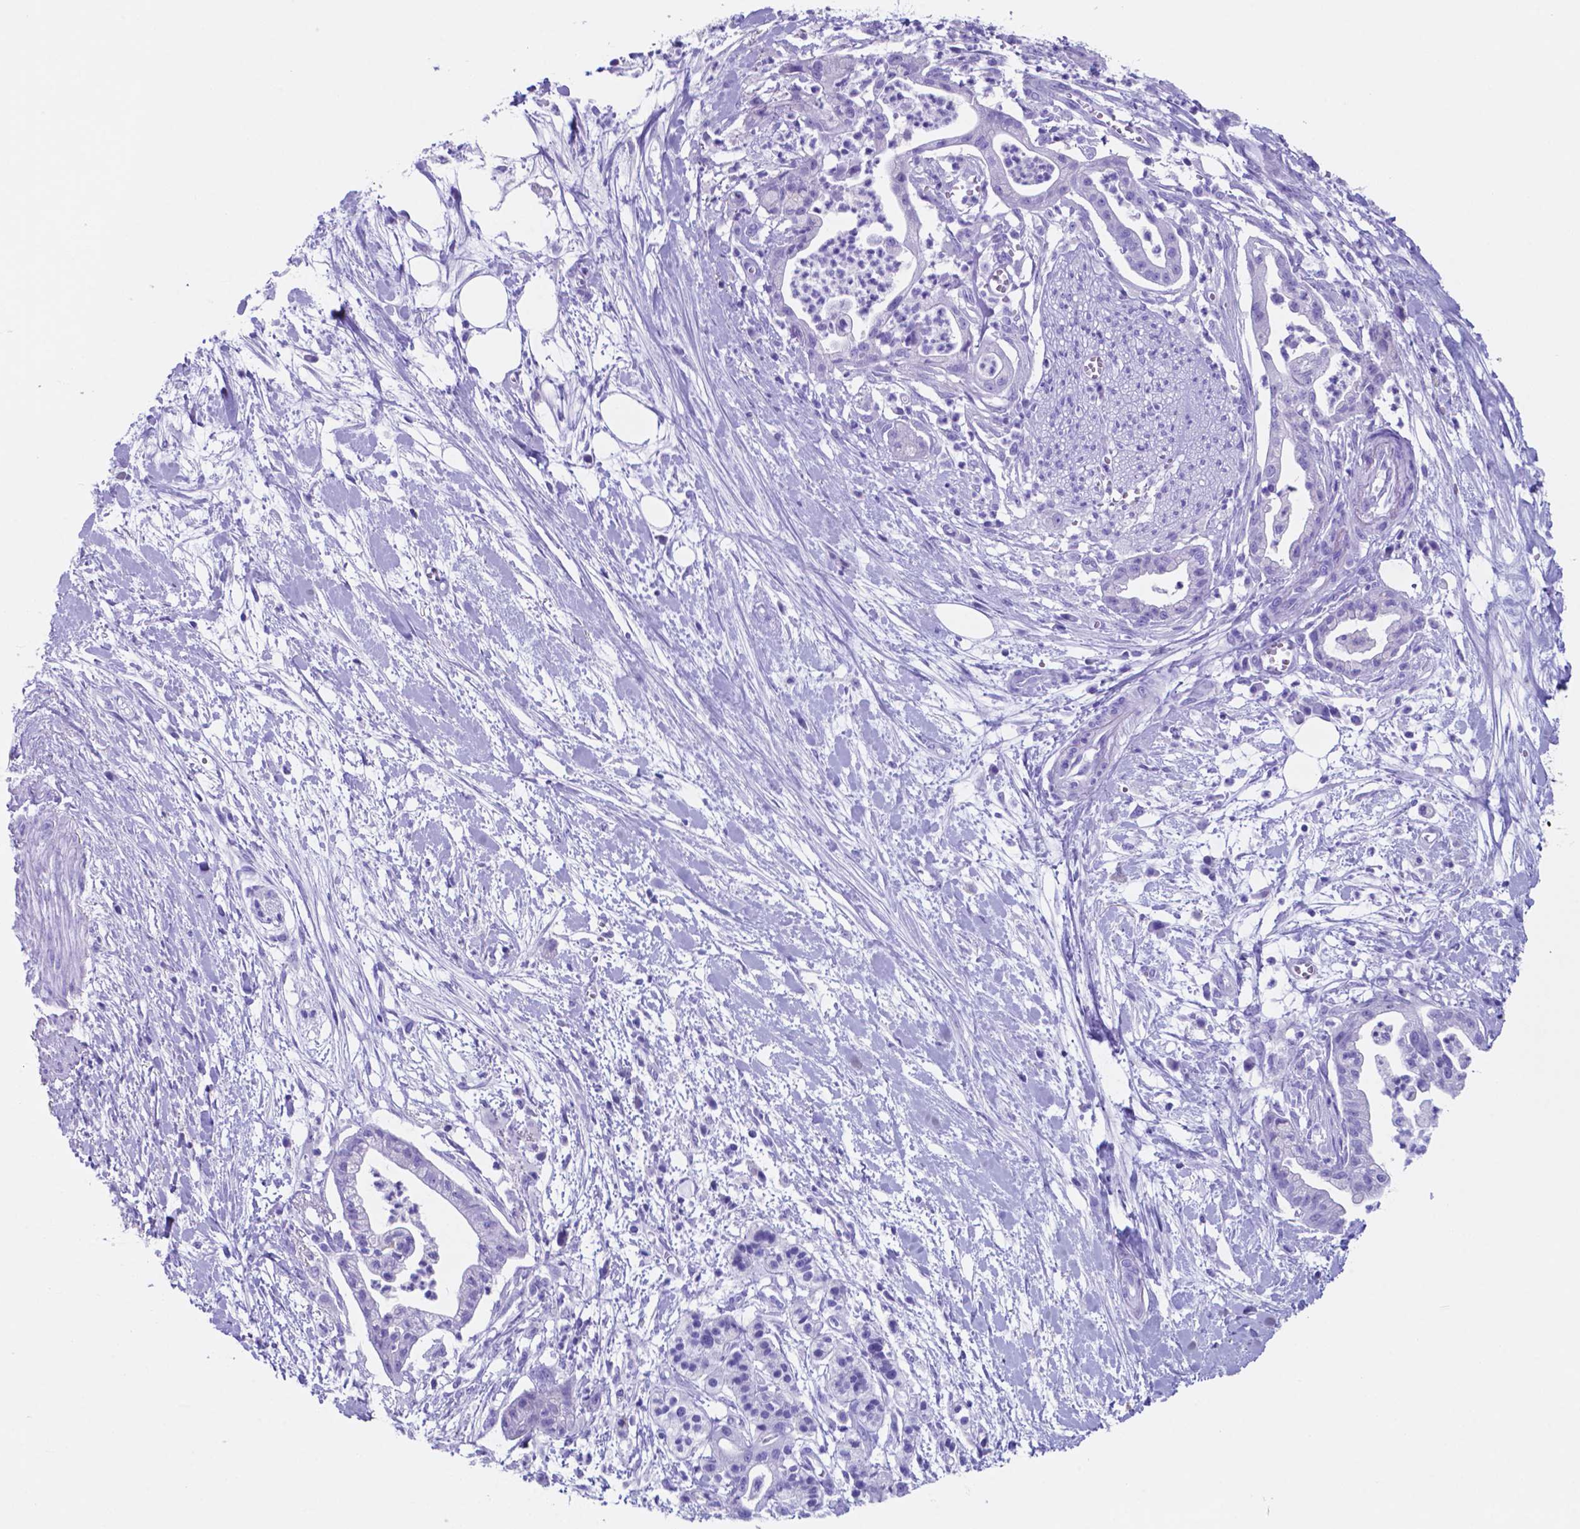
{"staining": {"intensity": "negative", "quantity": "none", "location": "none"}, "tissue": "pancreatic cancer", "cell_type": "Tumor cells", "image_type": "cancer", "snomed": [{"axis": "morphology", "description": "Normal tissue, NOS"}, {"axis": "morphology", "description": "Adenocarcinoma, NOS"}, {"axis": "topography", "description": "Lymph node"}, {"axis": "topography", "description": "Pancreas"}], "caption": "The photomicrograph shows no staining of tumor cells in pancreatic adenocarcinoma.", "gene": "DNAAF8", "patient": {"sex": "female", "age": 58}}